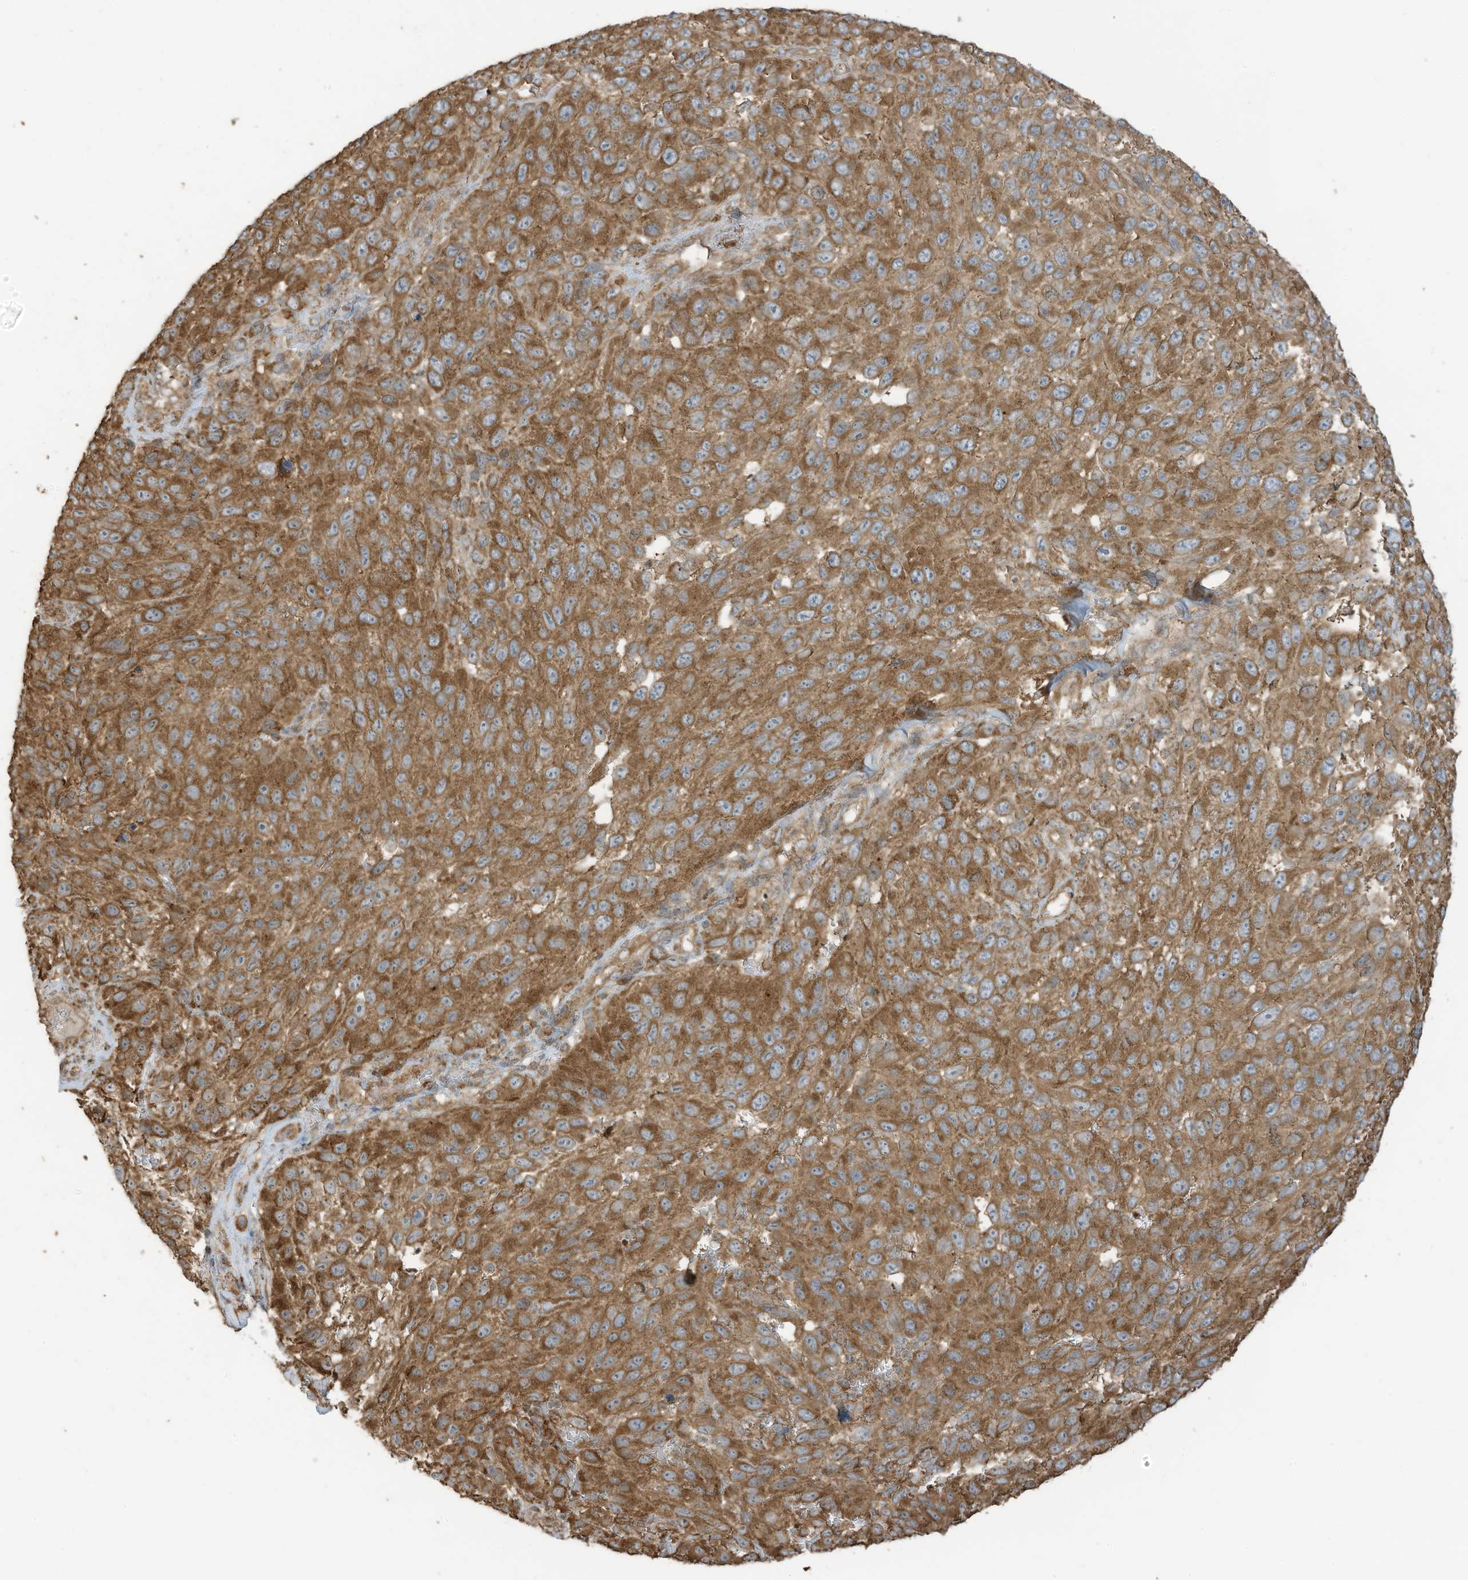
{"staining": {"intensity": "moderate", "quantity": ">75%", "location": "cytoplasmic/membranous"}, "tissue": "melanoma", "cell_type": "Tumor cells", "image_type": "cancer", "snomed": [{"axis": "morphology", "description": "Malignant melanoma, NOS"}, {"axis": "topography", "description": "Skin"}], "caption": "Immunohistochemical staining of human melanoma reveals moderate cytoplasmic/membranous protein positivity in approximately >75% of tumor cells.", "gene": "CGAS", "patient": {"sex": "female", "age": 96}}